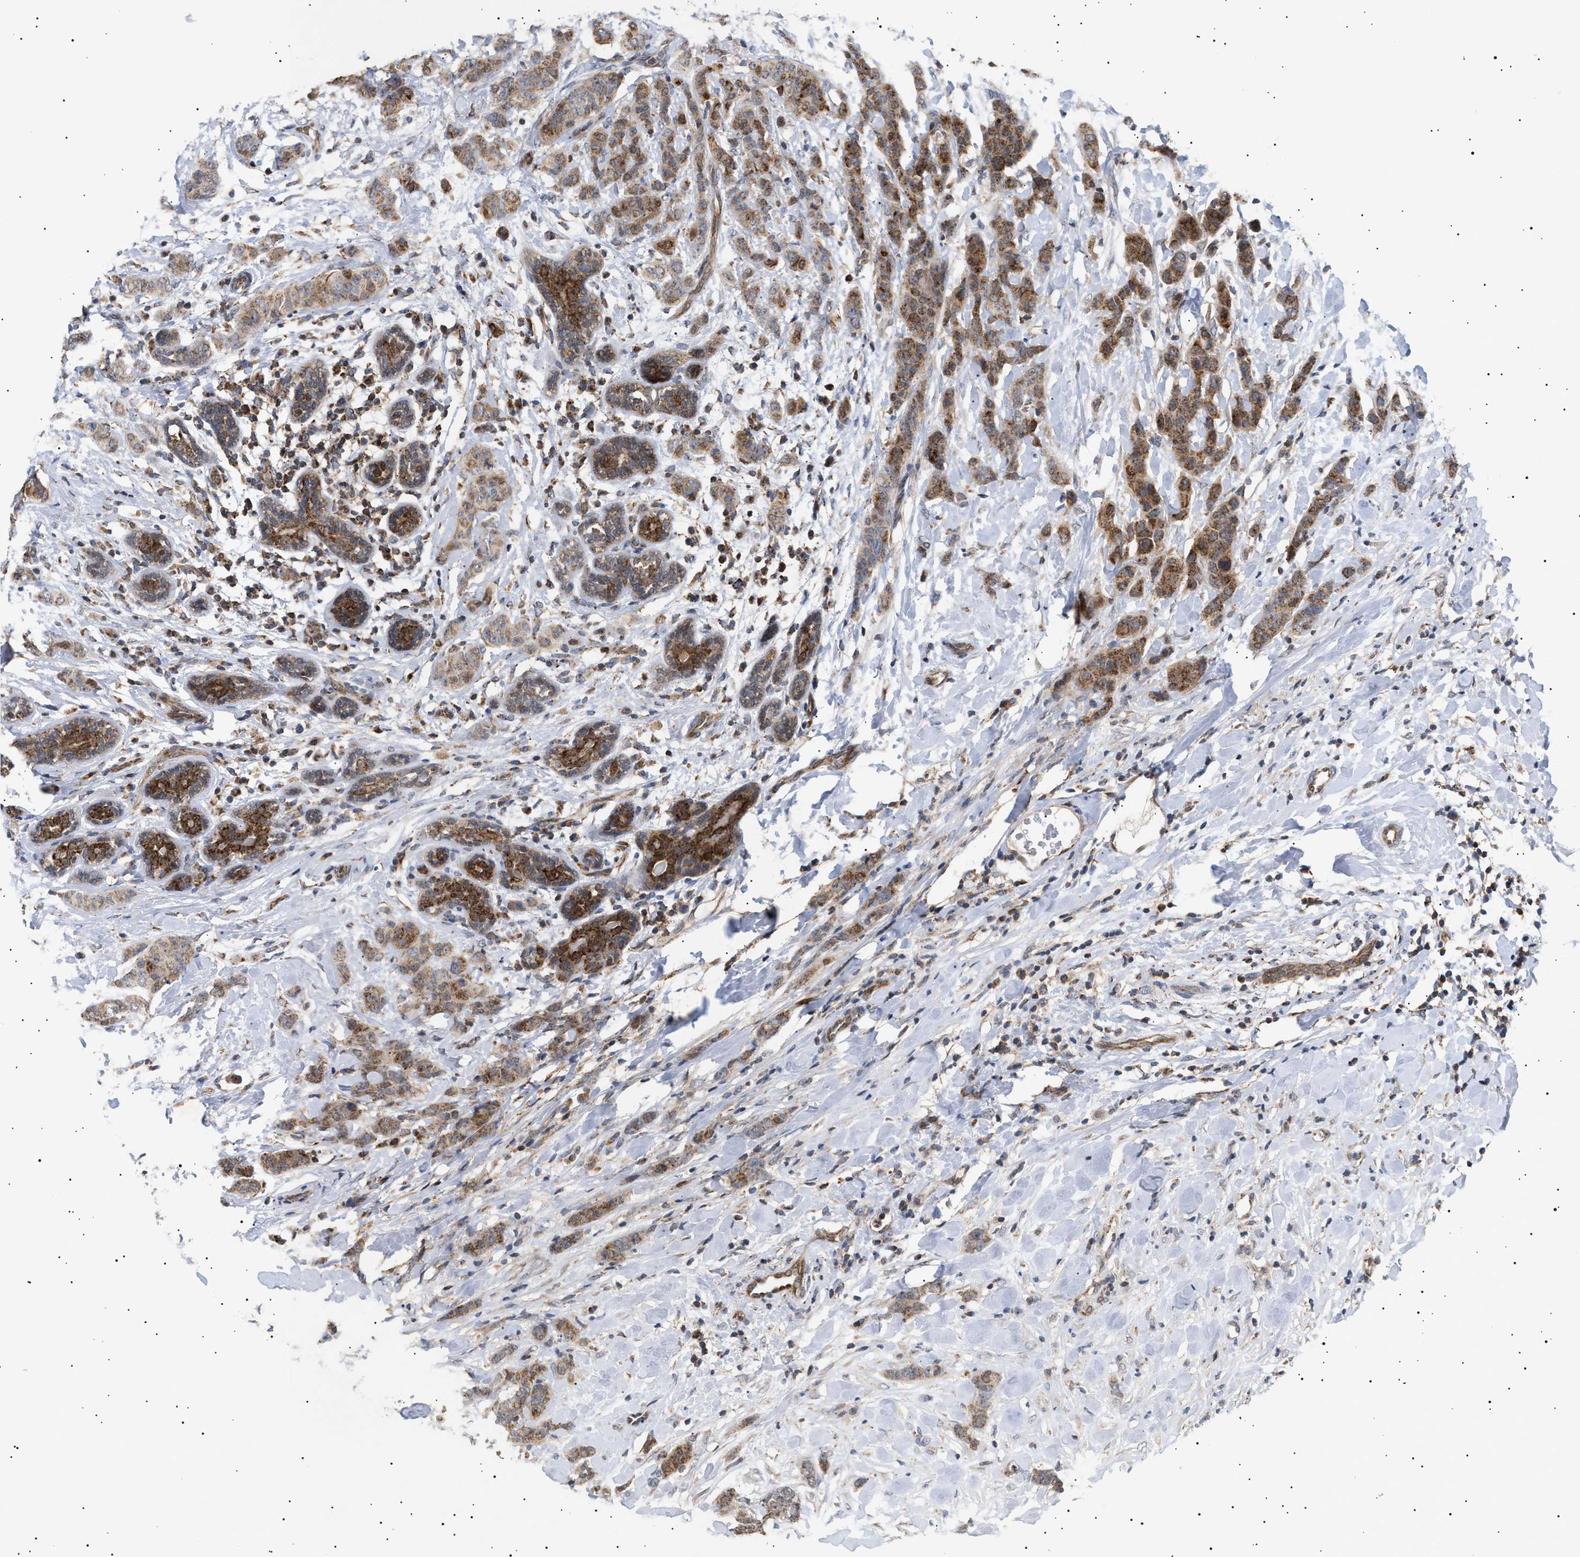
{"staining": {"intensity": "moderate", "quantity": ">75%", "location": "cytoplasmic/membranous"}, "tissue": "breast cancer", "cell_type": "Tumor cells", "image_type": "cancer", "snomed": [{"axis": "morphology", "description": "Normal tissue, NOS"}, {"axis": "morphology", "description": "Duct carcinoma"}, {"axis": "topography", "description": "Breast"}], "caption": "IHC (DAB) staining of breast invasive ductal carcinoma shows moderate cytoplasmic/membranous protein positivity in about >75% of tumor cells. The protein is shown in brown color, while the nuclei are stained blue.", "gene": "SIRT5", "patient": {"sex": "female", "age": 40}}